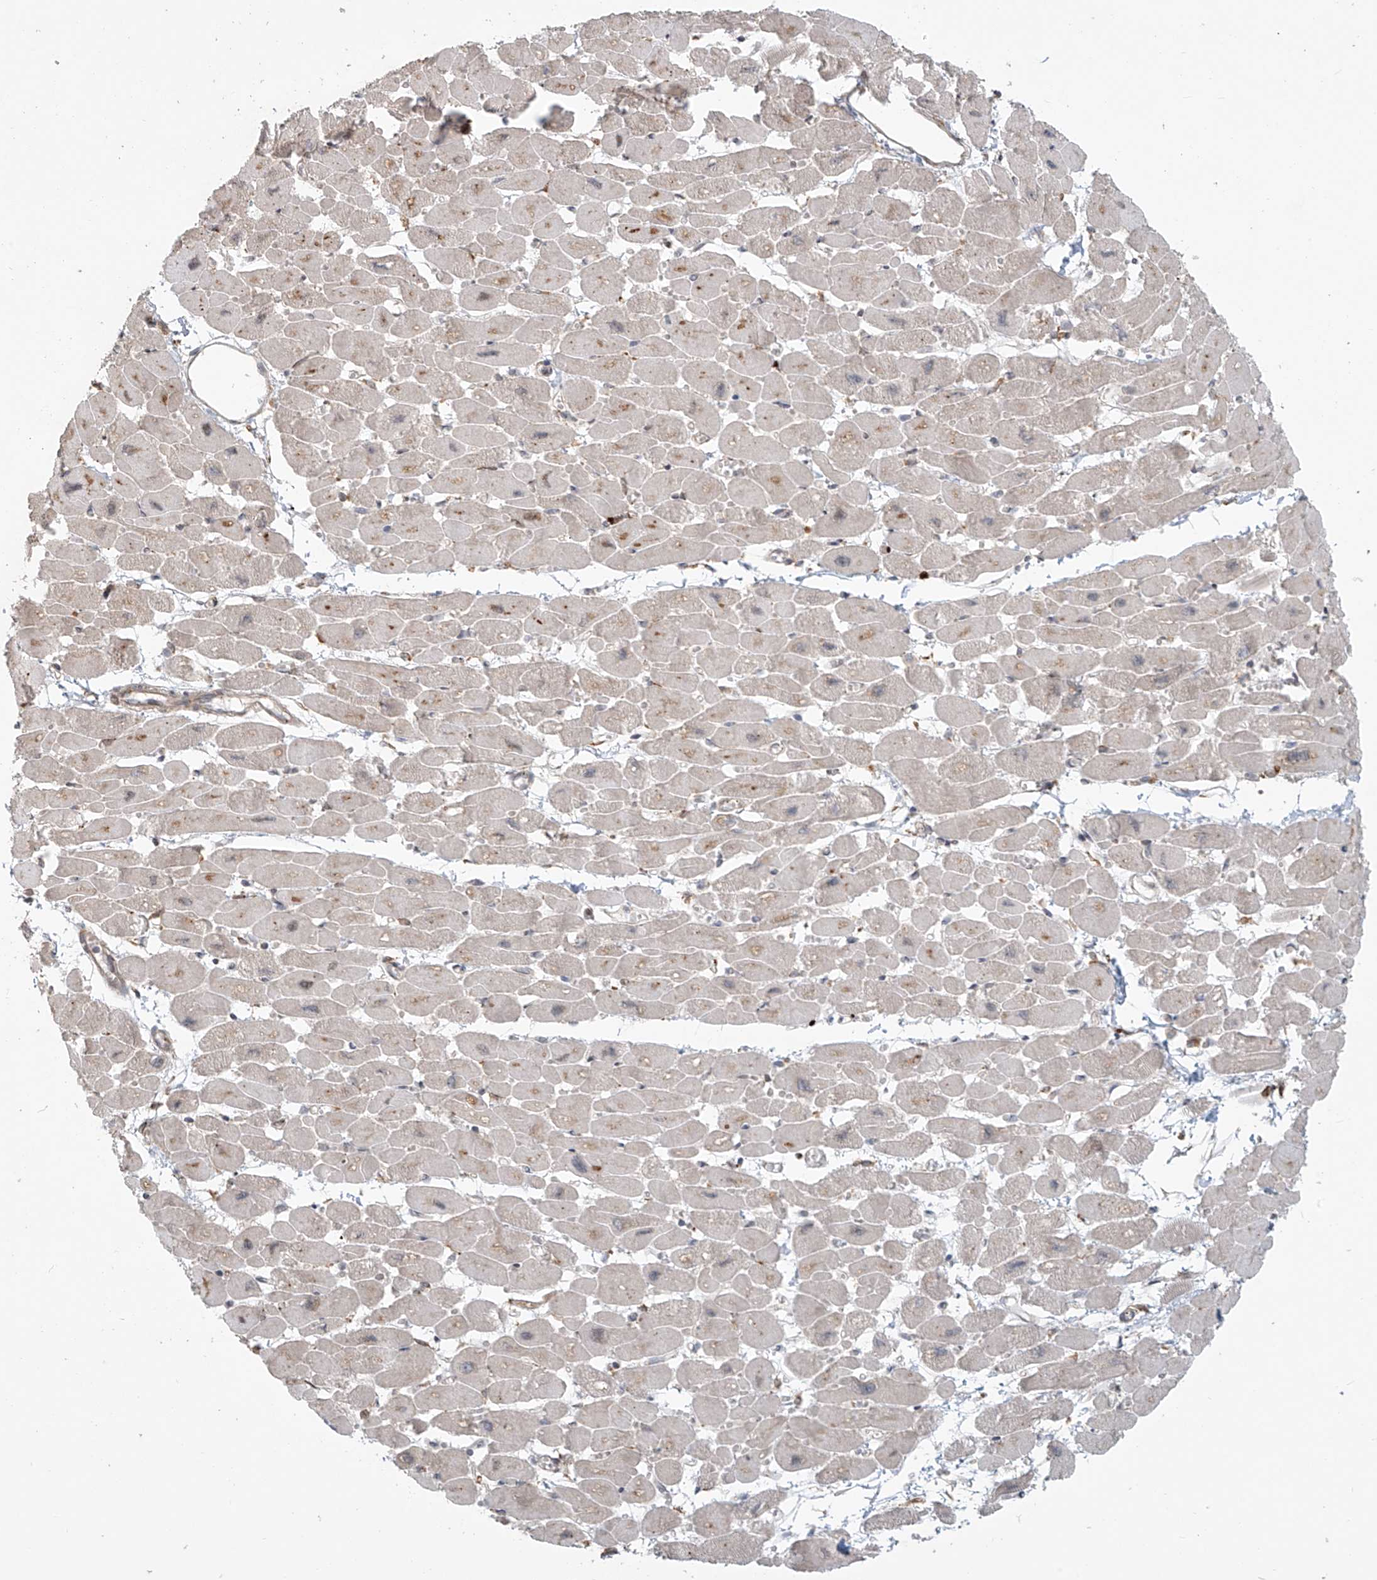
{"staining": {"intensity": "moderate", "quantity": "<25%", "location": "cytoplasmic/membranous"}, "tissue": "heart muscle", "cell_type": "Cardiomyocytes", "image_type": "normal", "snomed": [{"axis": "morphology", "description": "Normal tissue, NOS"}, {"axis": "topography", "description": "Heart"}], "caption": "Protein expression analysis of benign human heart muscle reveals moderate cytoplasmic/membranous expression in about <25% of cardiomyocytes. The staining is performed using DAB (3,3'-diaminobenzidine) brown chromogen to label protein expression. The nuclei are counter-stained blue using hematoxylin.", "gene": "PLEKHM3", "patient": {"sex": "female", "age": 54}}